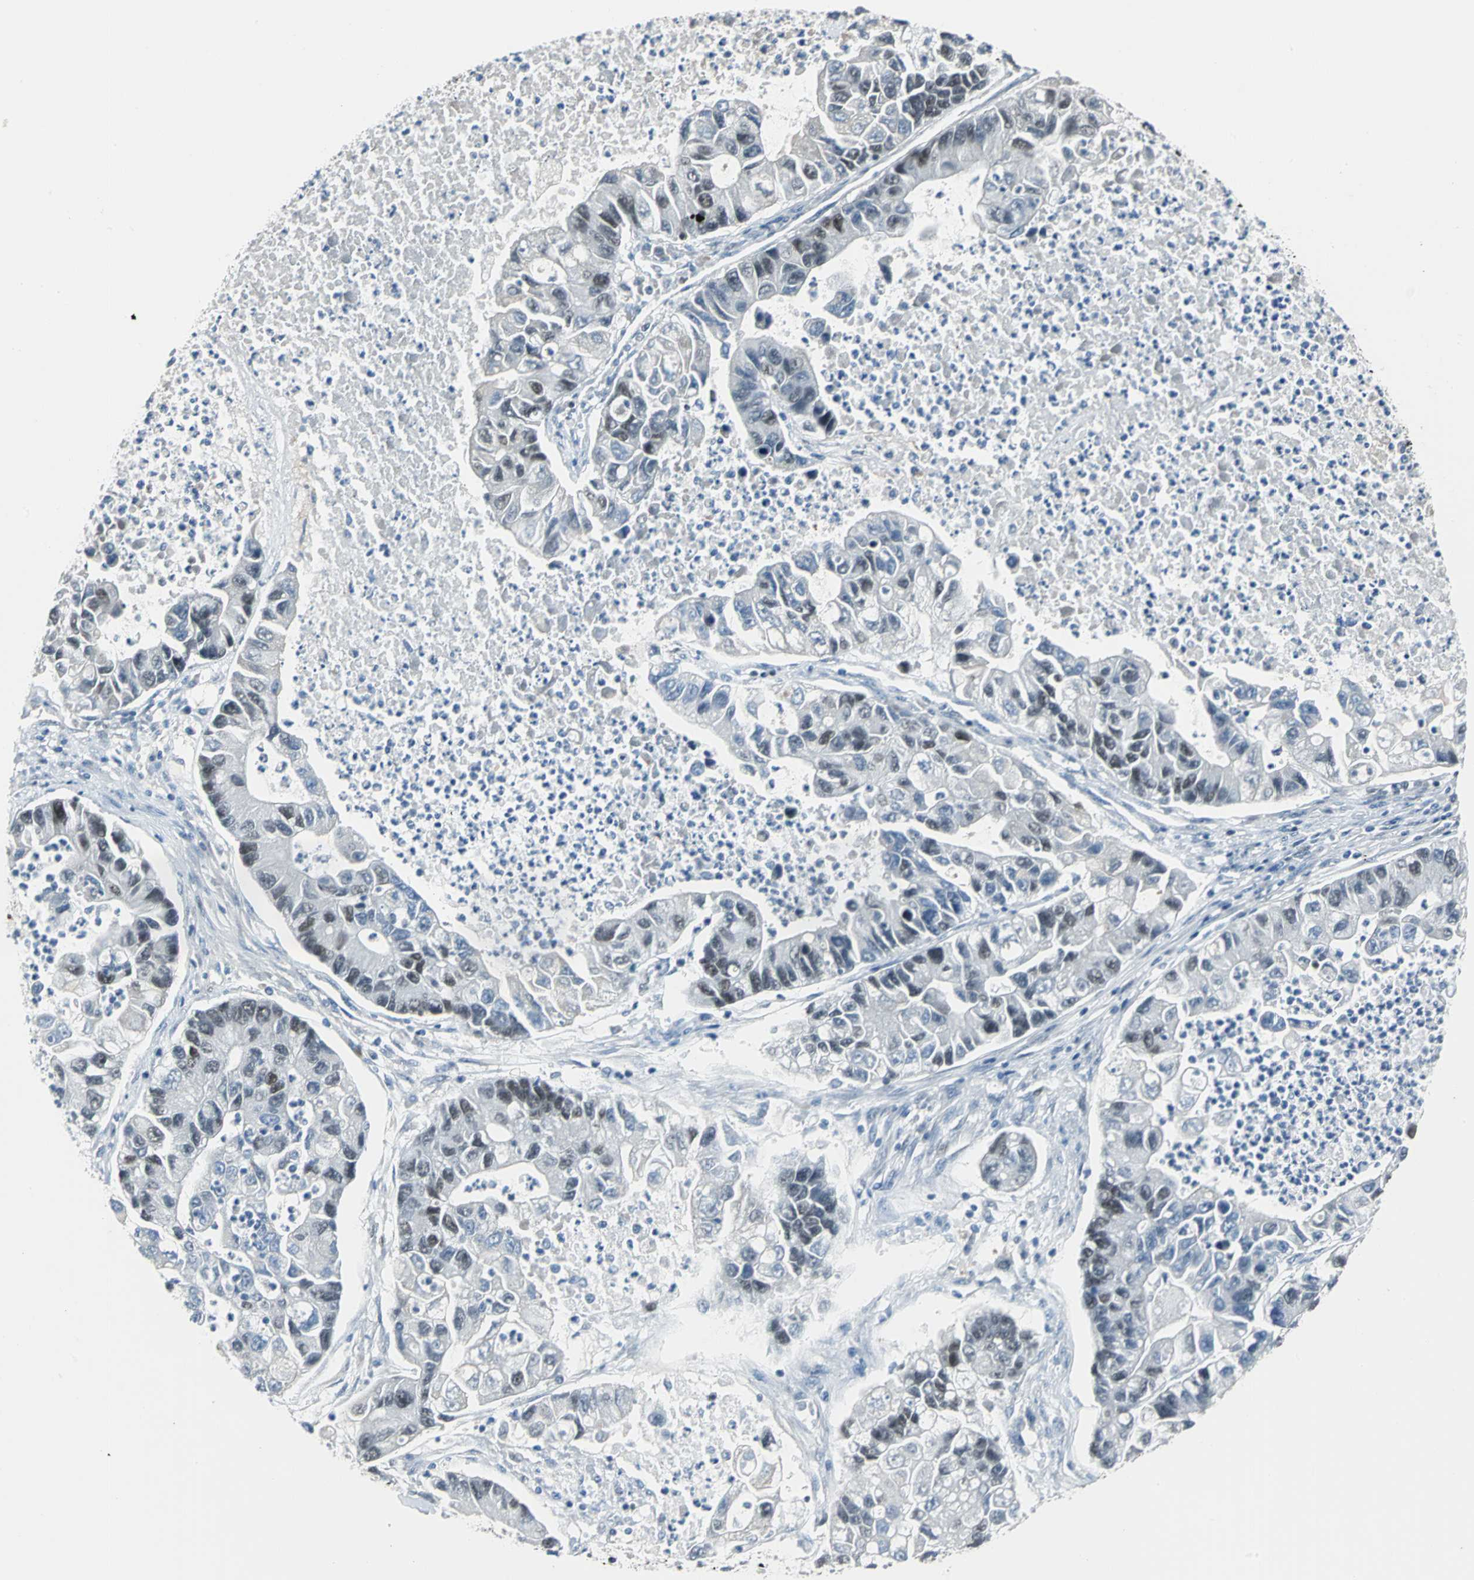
{"staining": {"intensity": "moderate", "quantity": "25%-75%", "location": "nuclear"}, "tissue": "lung cancer", "cell_type": "Tumor cells", "image_type": "cancer", "snomed": [{"axis": "morphology", "description": "Adenocarcinoma, NOS"}, {"axis": "topography", "description": "Lung"}], "caption": "Moderate nuclear staining for a protein is seen in approximately 25%-75% of tumor cells of lung cancer using immunohistochemistry (IHC).", "gene": "MCM3", "patient": {"sex": "female", "age": 51}}